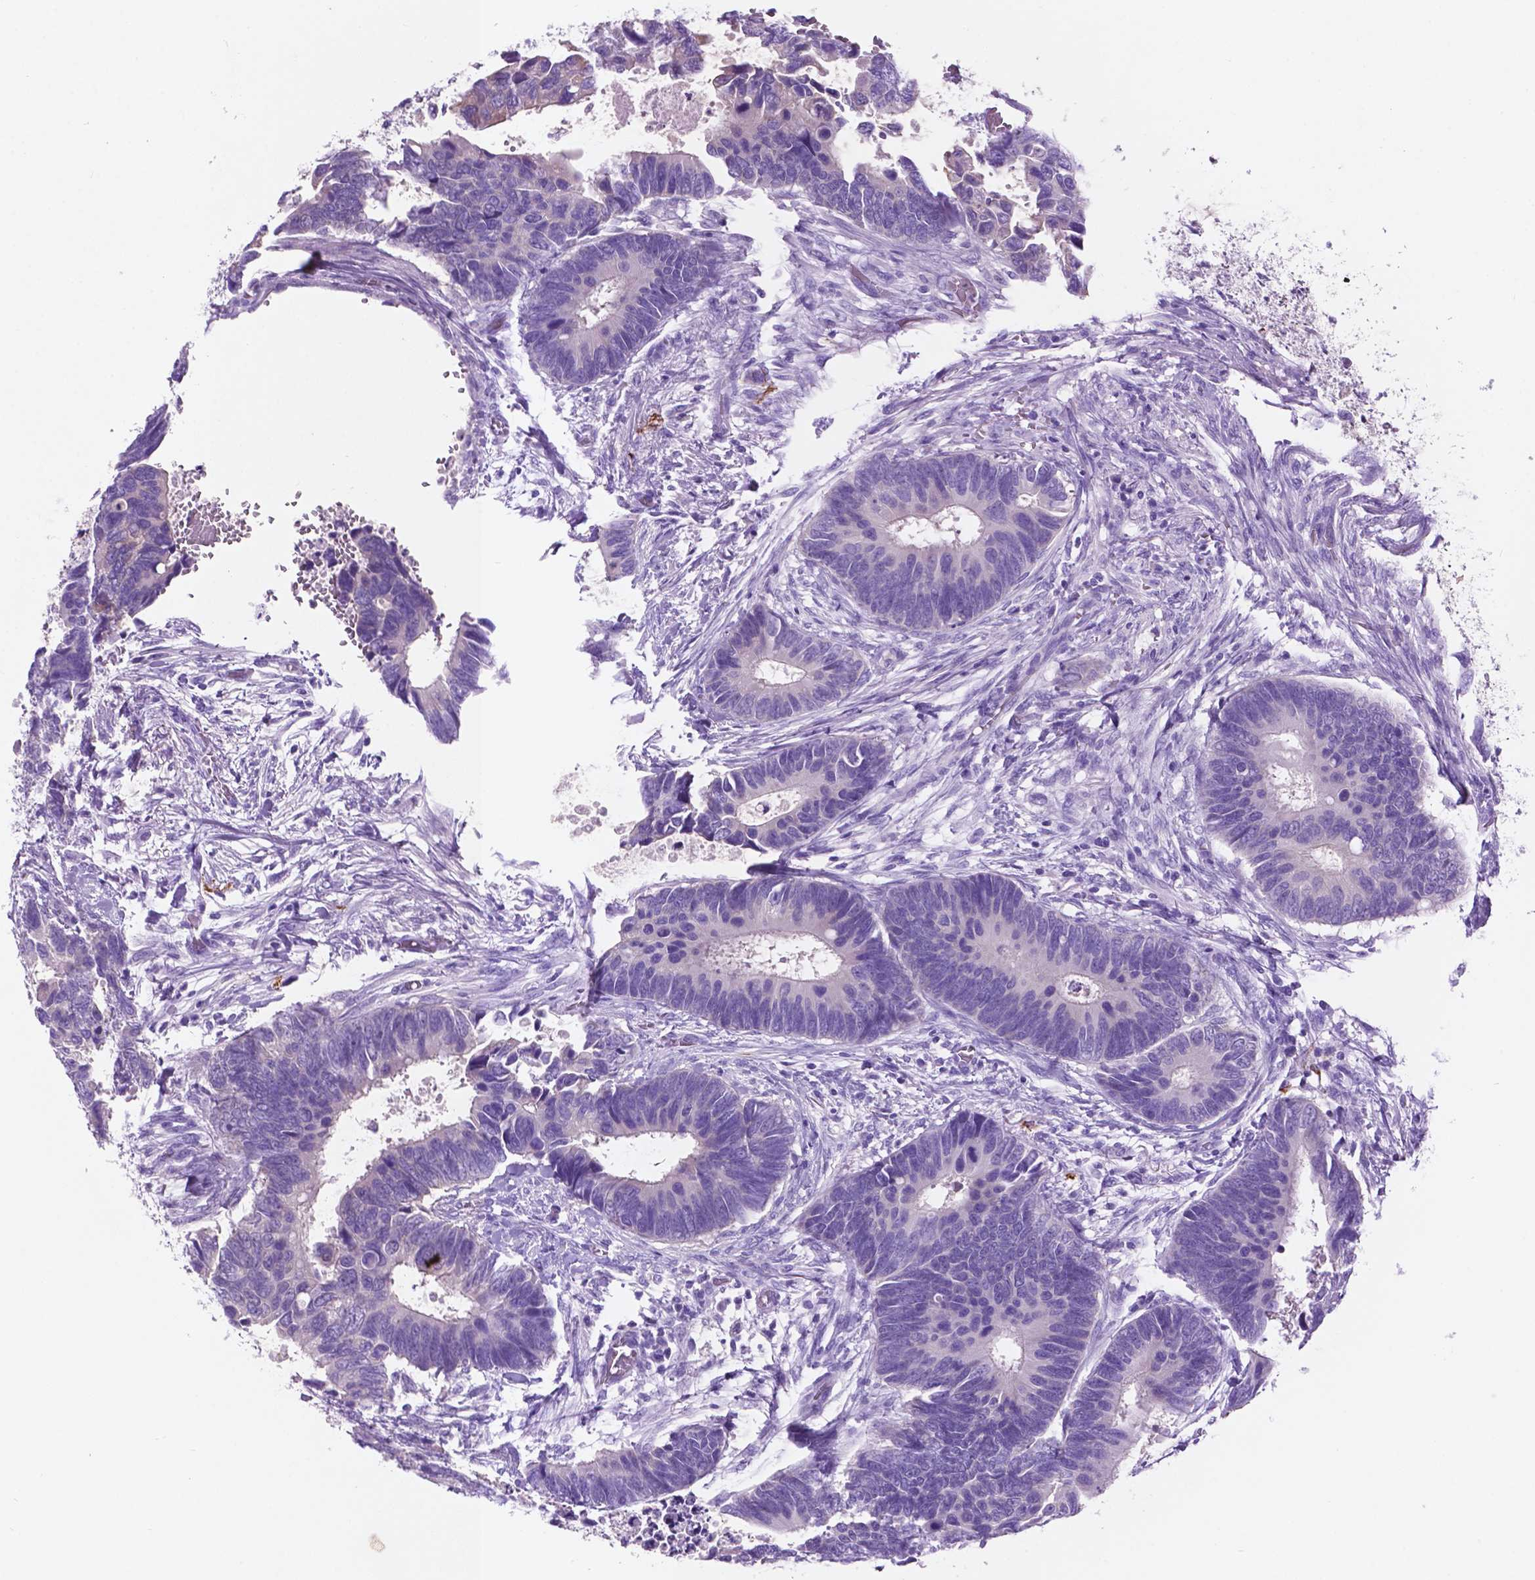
{"staining": {"intensity": "negative", "quantity": "none", "location": "none"}, "tissue": "colorectal cancer", "cell_type": "Tumor cells", "image_type": "cancer", "snomed": [{"axis": "morphology", "description": "Adenocarcinoma, NOS"}, {"axis": "topography", "description": "Colon"}], "caption": "Tumor cells show no significant protein positivity in colorectal cancer.", "gene": "POU4F1", "patient": {"sex": "male", "age": 49}}